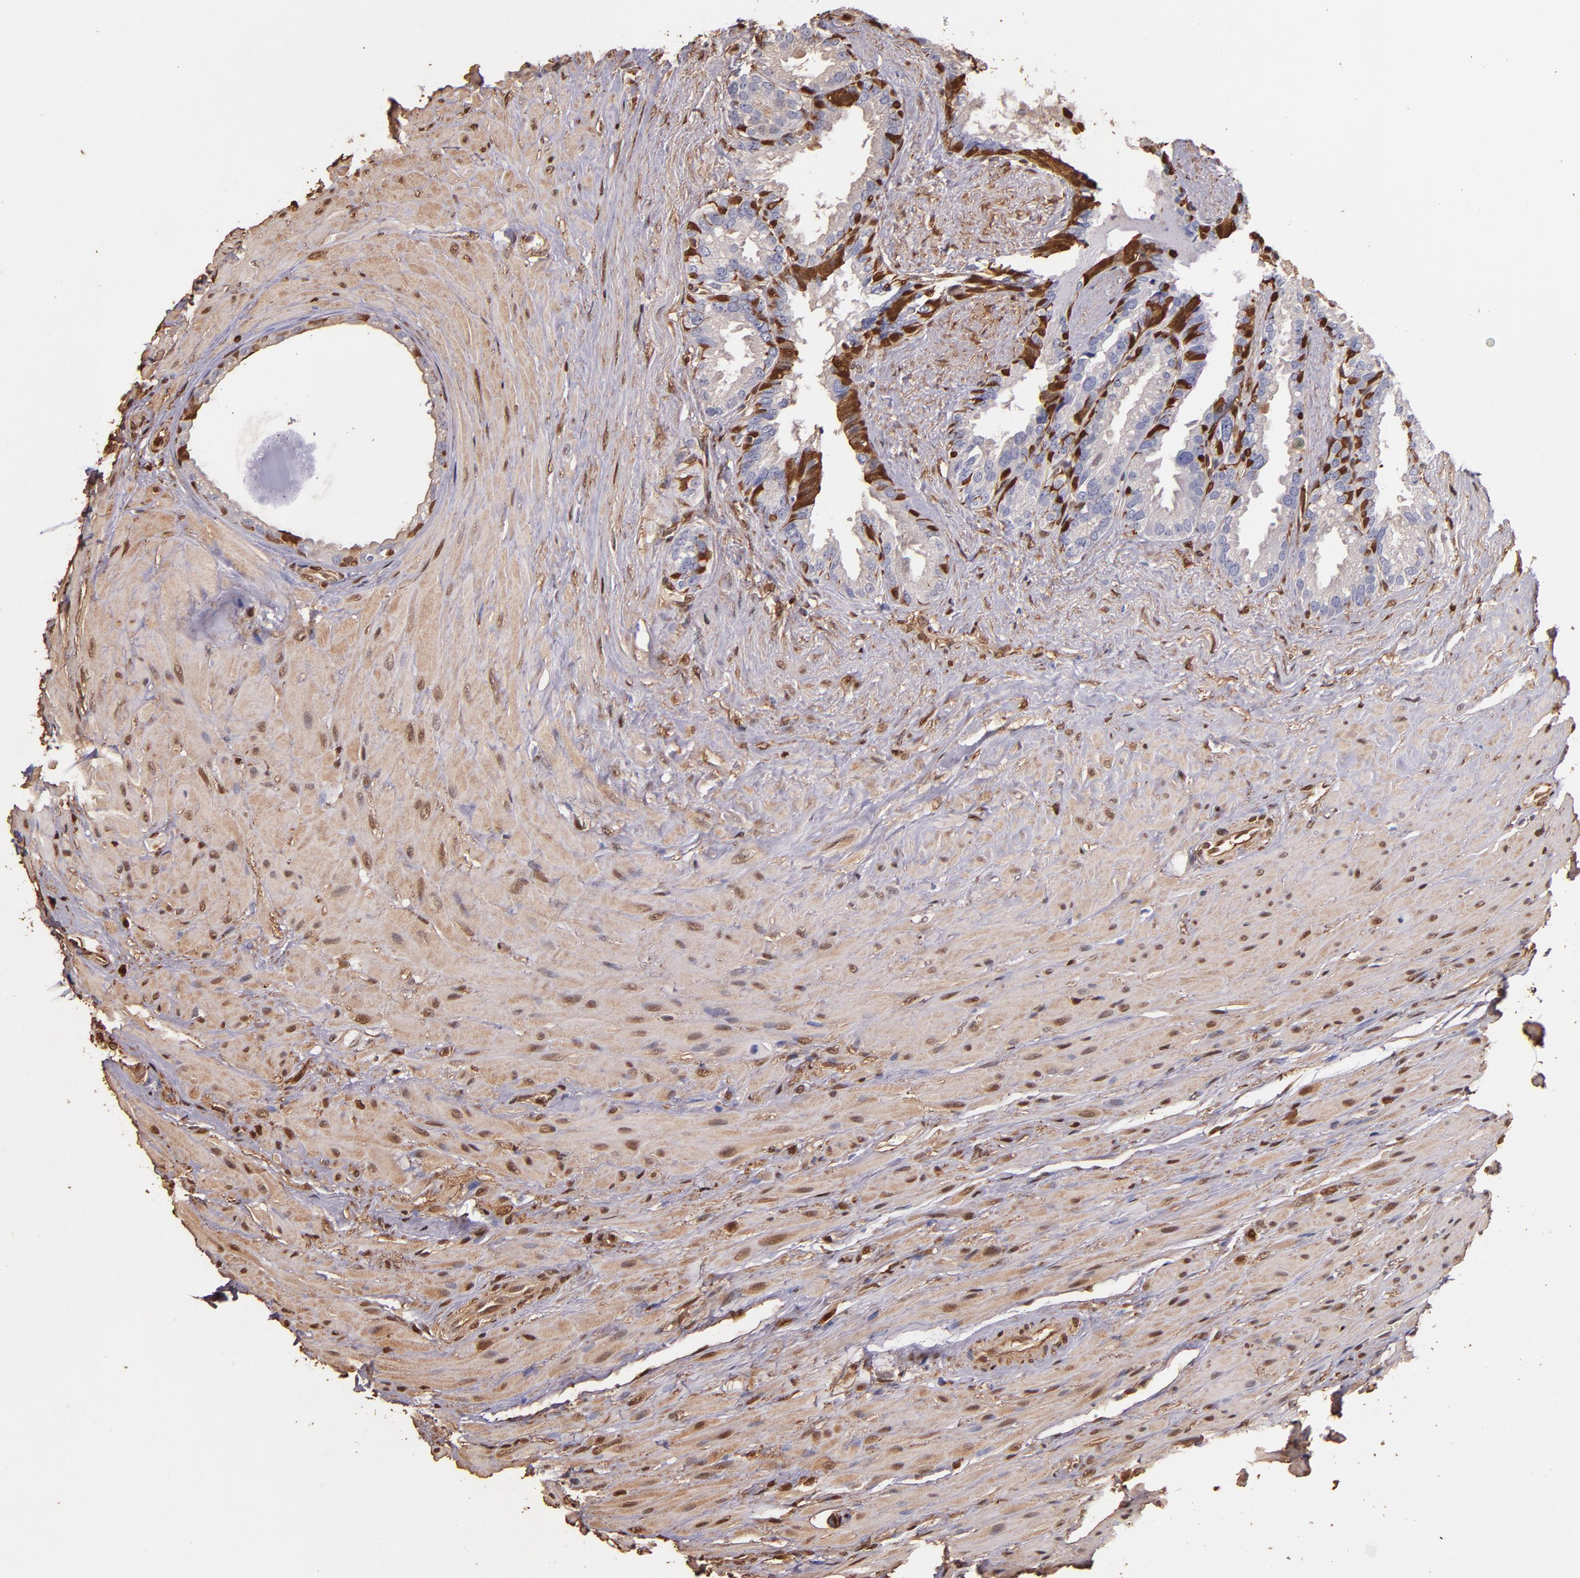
{"staining": {"intensity": "strong", "quantity": "25%-75%", "location": "cytoplasmic/membranous,nuclear"}, "tissue": "seminal vesicle", "cell_type": "Glandular cells", "image_type": "normal", "snomed": [{"axis": "morphology", "description": "Normal tissue, NOS"}, {"axis": "topography", "description": "Prostate"}, {"axis": "topography", "description": "Seminal veicle"}], "caption": "This is a photomicrograph of immunohistochemistry staining of benign seminal vesicle, which shows strong staining in the cytoplasmic/membranous,nuclear of glandular cells.", "gene": "S100A6", "patient": {"sex": "male", "age": 63}}